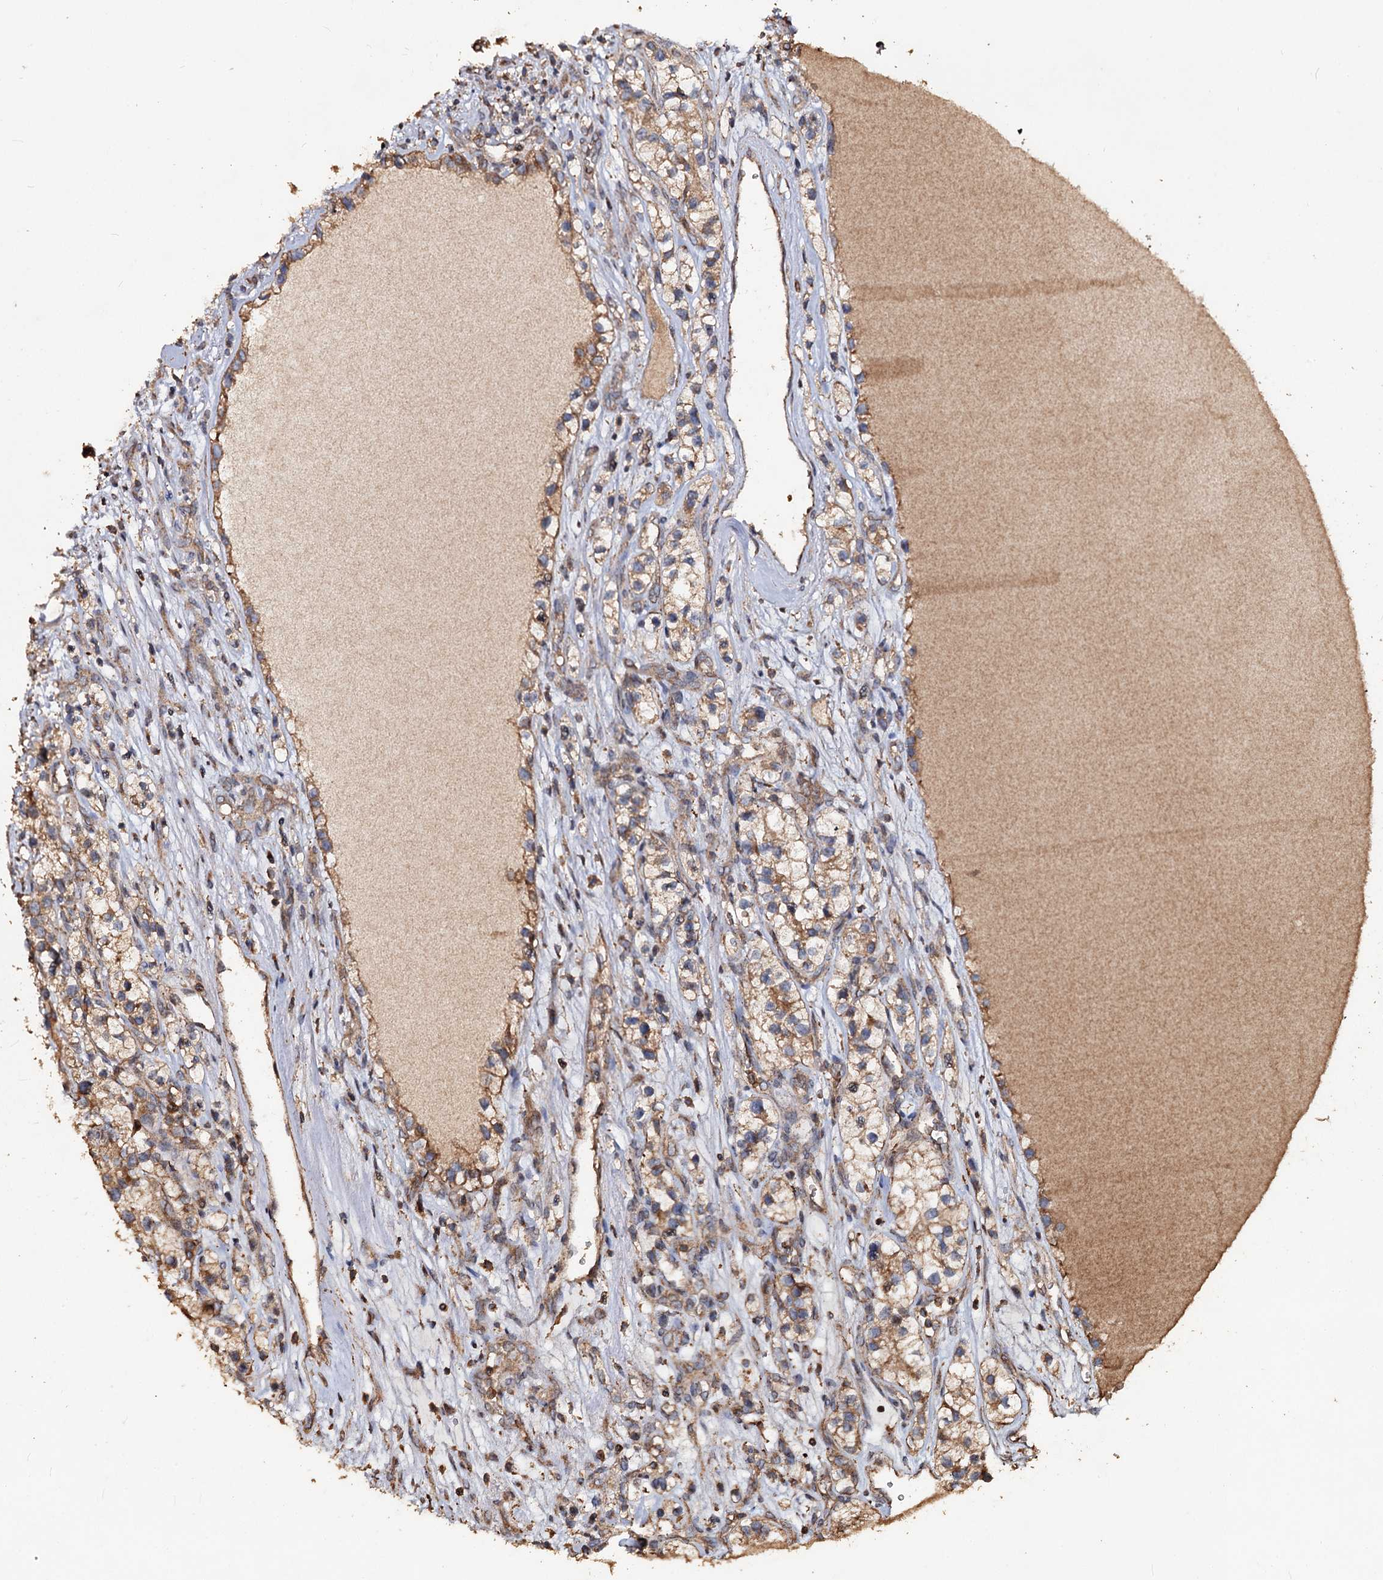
{"staining": {"intensity": "moderate", "quantity": ">75%", "location": "cytoplasmic/membranous"}, "tissue": "renal cancer", "cell_type": "Tumor cells", "image_type": "cancer", "snomed": [{"axis": "morphology", "description": "Adenocarcinoma, NOS"}, {"axis": "topography", "description": "Kidney"}], "caption": "Renal cancer (adenocarcinoma) stained with a brown dye demonstrates moderate cytoplasmic/membranous positive staining in about >75% of tumor cells.", "gene": "NOTCH2NLA", "patient": {"sex": "female", "age": 57}}